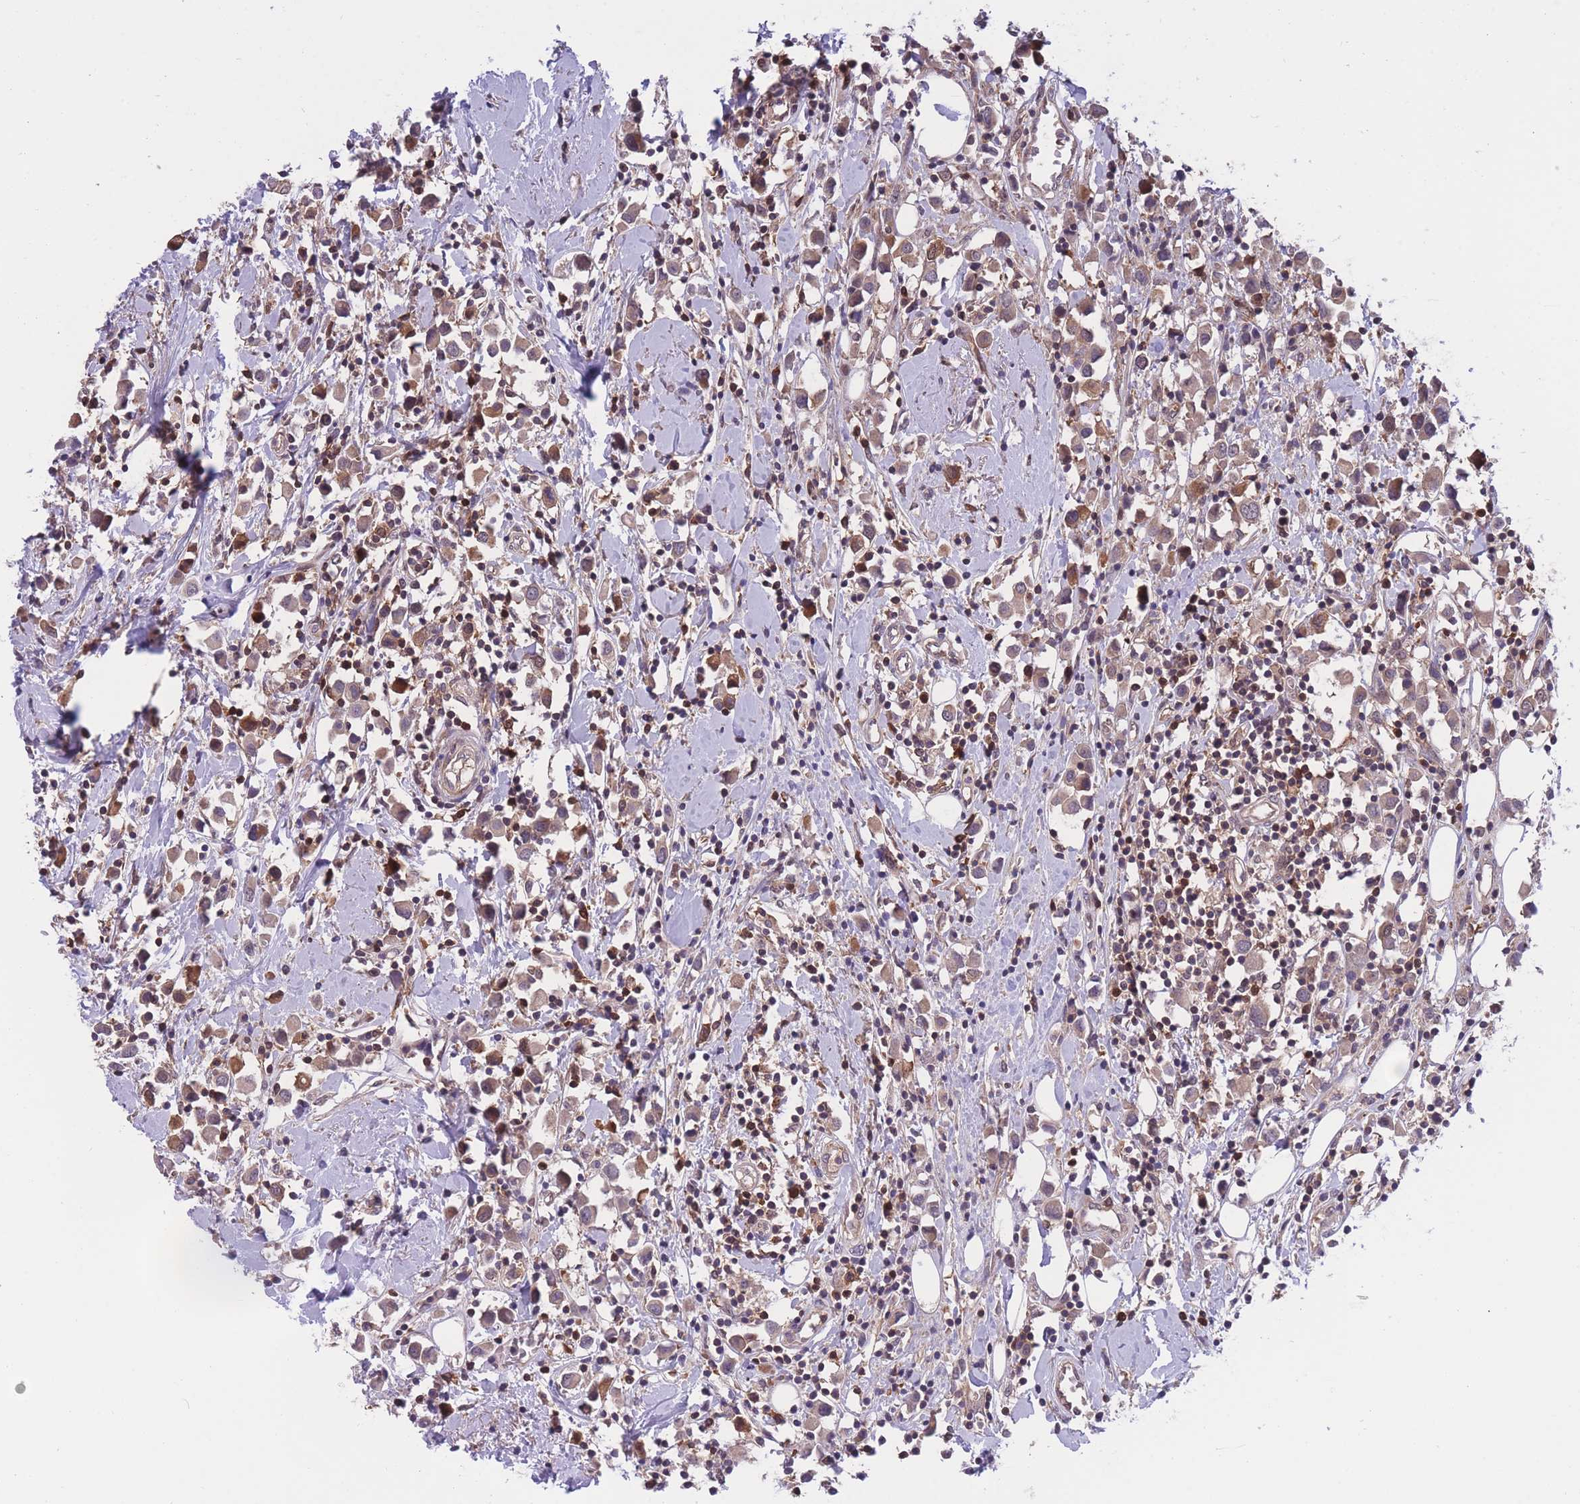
{"staining": {"intensity": "moderate", "quantity": ">75%", "location": "cytoplasmic/membranous"}, "tissue": "breast cancer", "cell_type": "Tumor cells", "image_type": "cancer", "snomed": [{"axis": "morphology", "description": "Duct carcinoma"}, {"axis": "topography", "description": "Breast"}], "caption": "This histopathology image exhibits breast intraductal carcinoma stained with immunohistochemistry to label a protein in brown. The cytoplasmic/membranous of tumor cells show moderate positivity for the protein. Nuclei are counter-stained blue.", "gene": "UBE2N", "patient": {"sex": "female", "age": 61}}